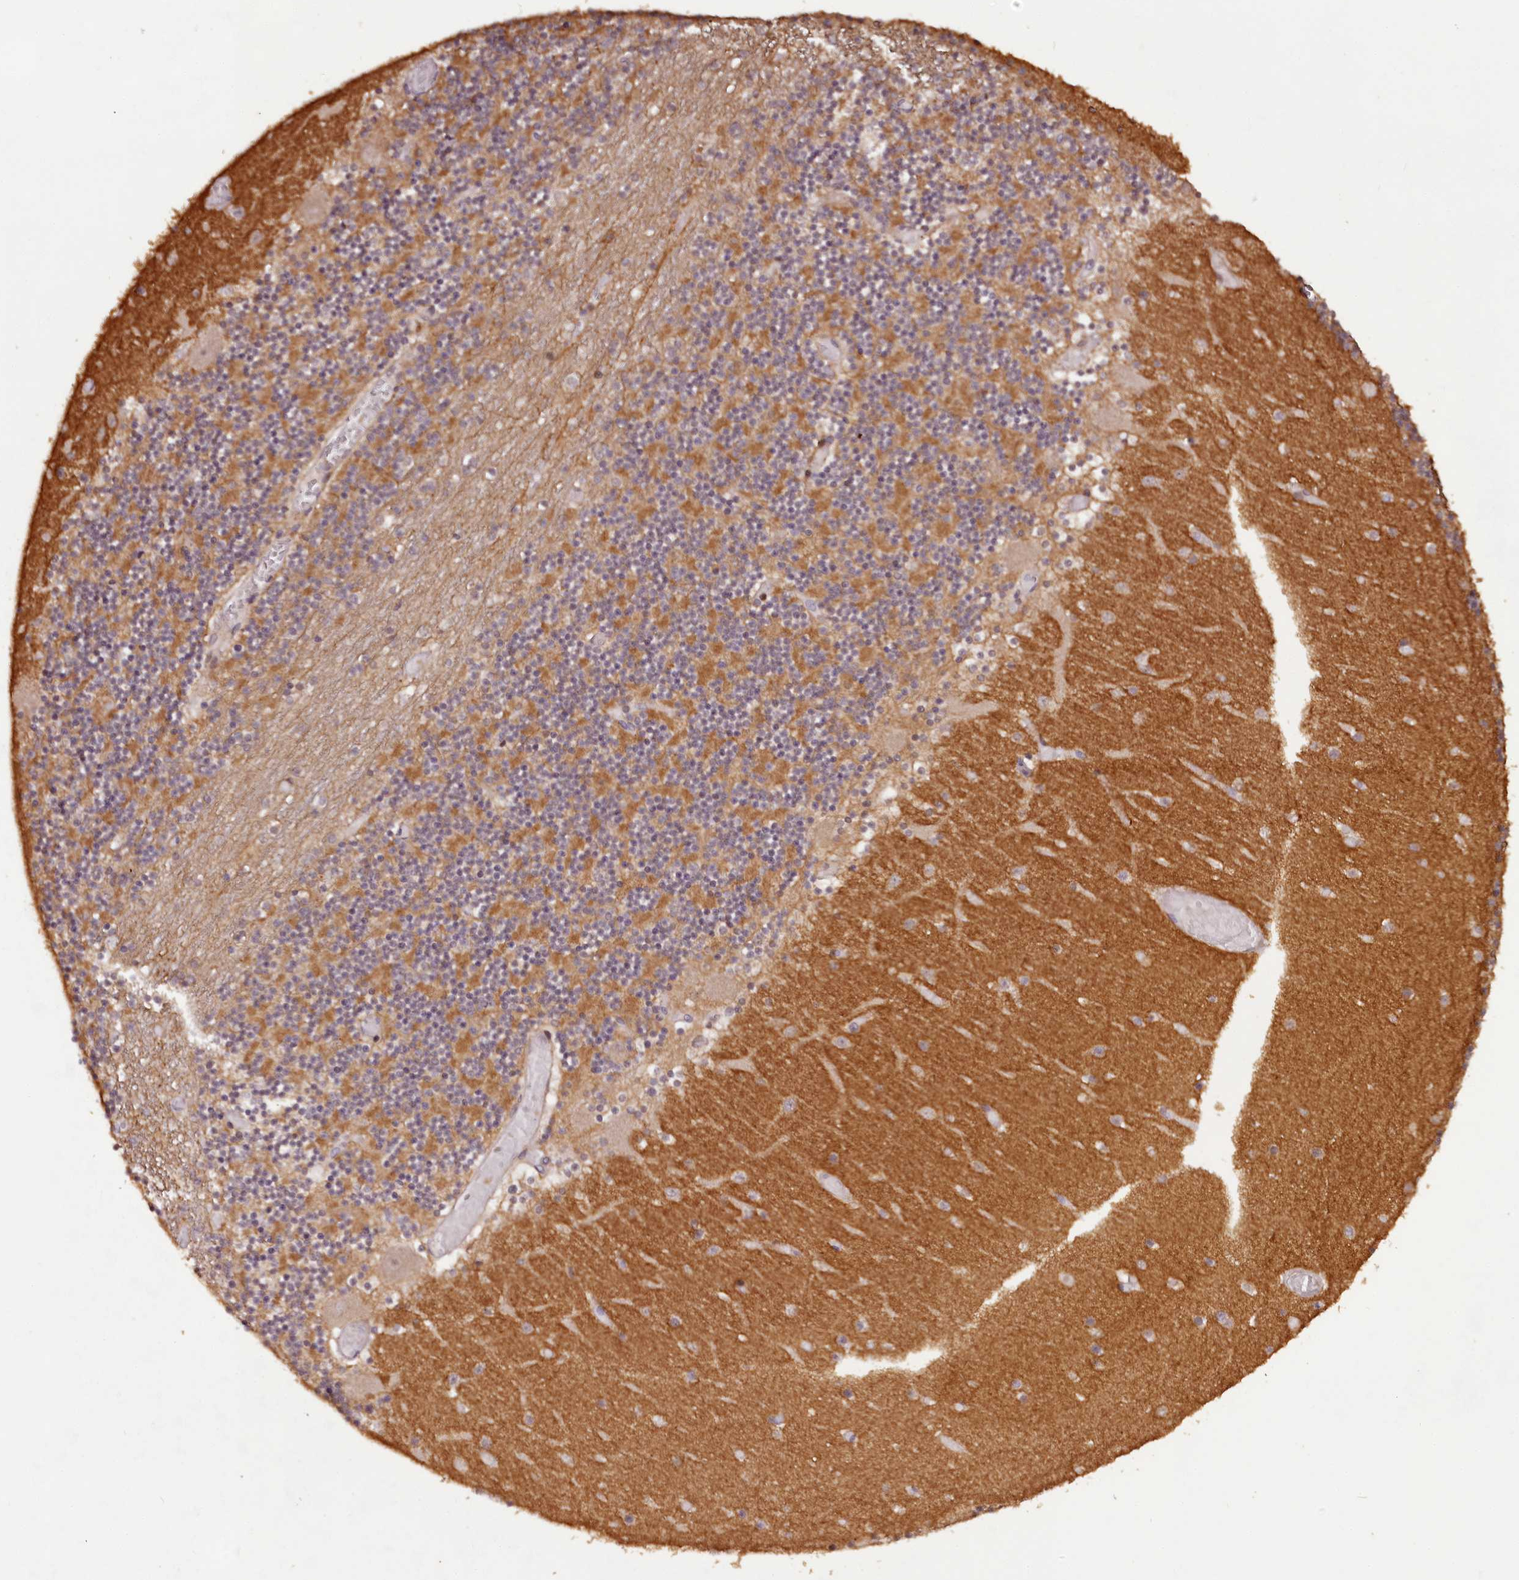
{"staining": {"intensity": "moderate", "quantity": "25%-75%", "location": "cytoplasmic/membranous"}, "tissue": "cerebellum", "cell_type": "Cells in granular layer", "image_type": "normal", "snomed": [{"axis": "morphology", "description": "Normal tissue, NOS"}, {"axis": "topography", "description": "Cerebellum"}], "caption": "DAB (3,3'-diaminobenzidine) immunohistochemical staining of unremarkable human cerebellum displays moderate cytoplasmic/membranous protein positivity in approximately 25%-75% of cells in granular layer. The staining is performed using DAB brown chromogen to label protein expression. The nuclei are counter-stained blue using hematoxylin.", "gene": "MAML3", "patient": {"sex": "female", "age": 28}}